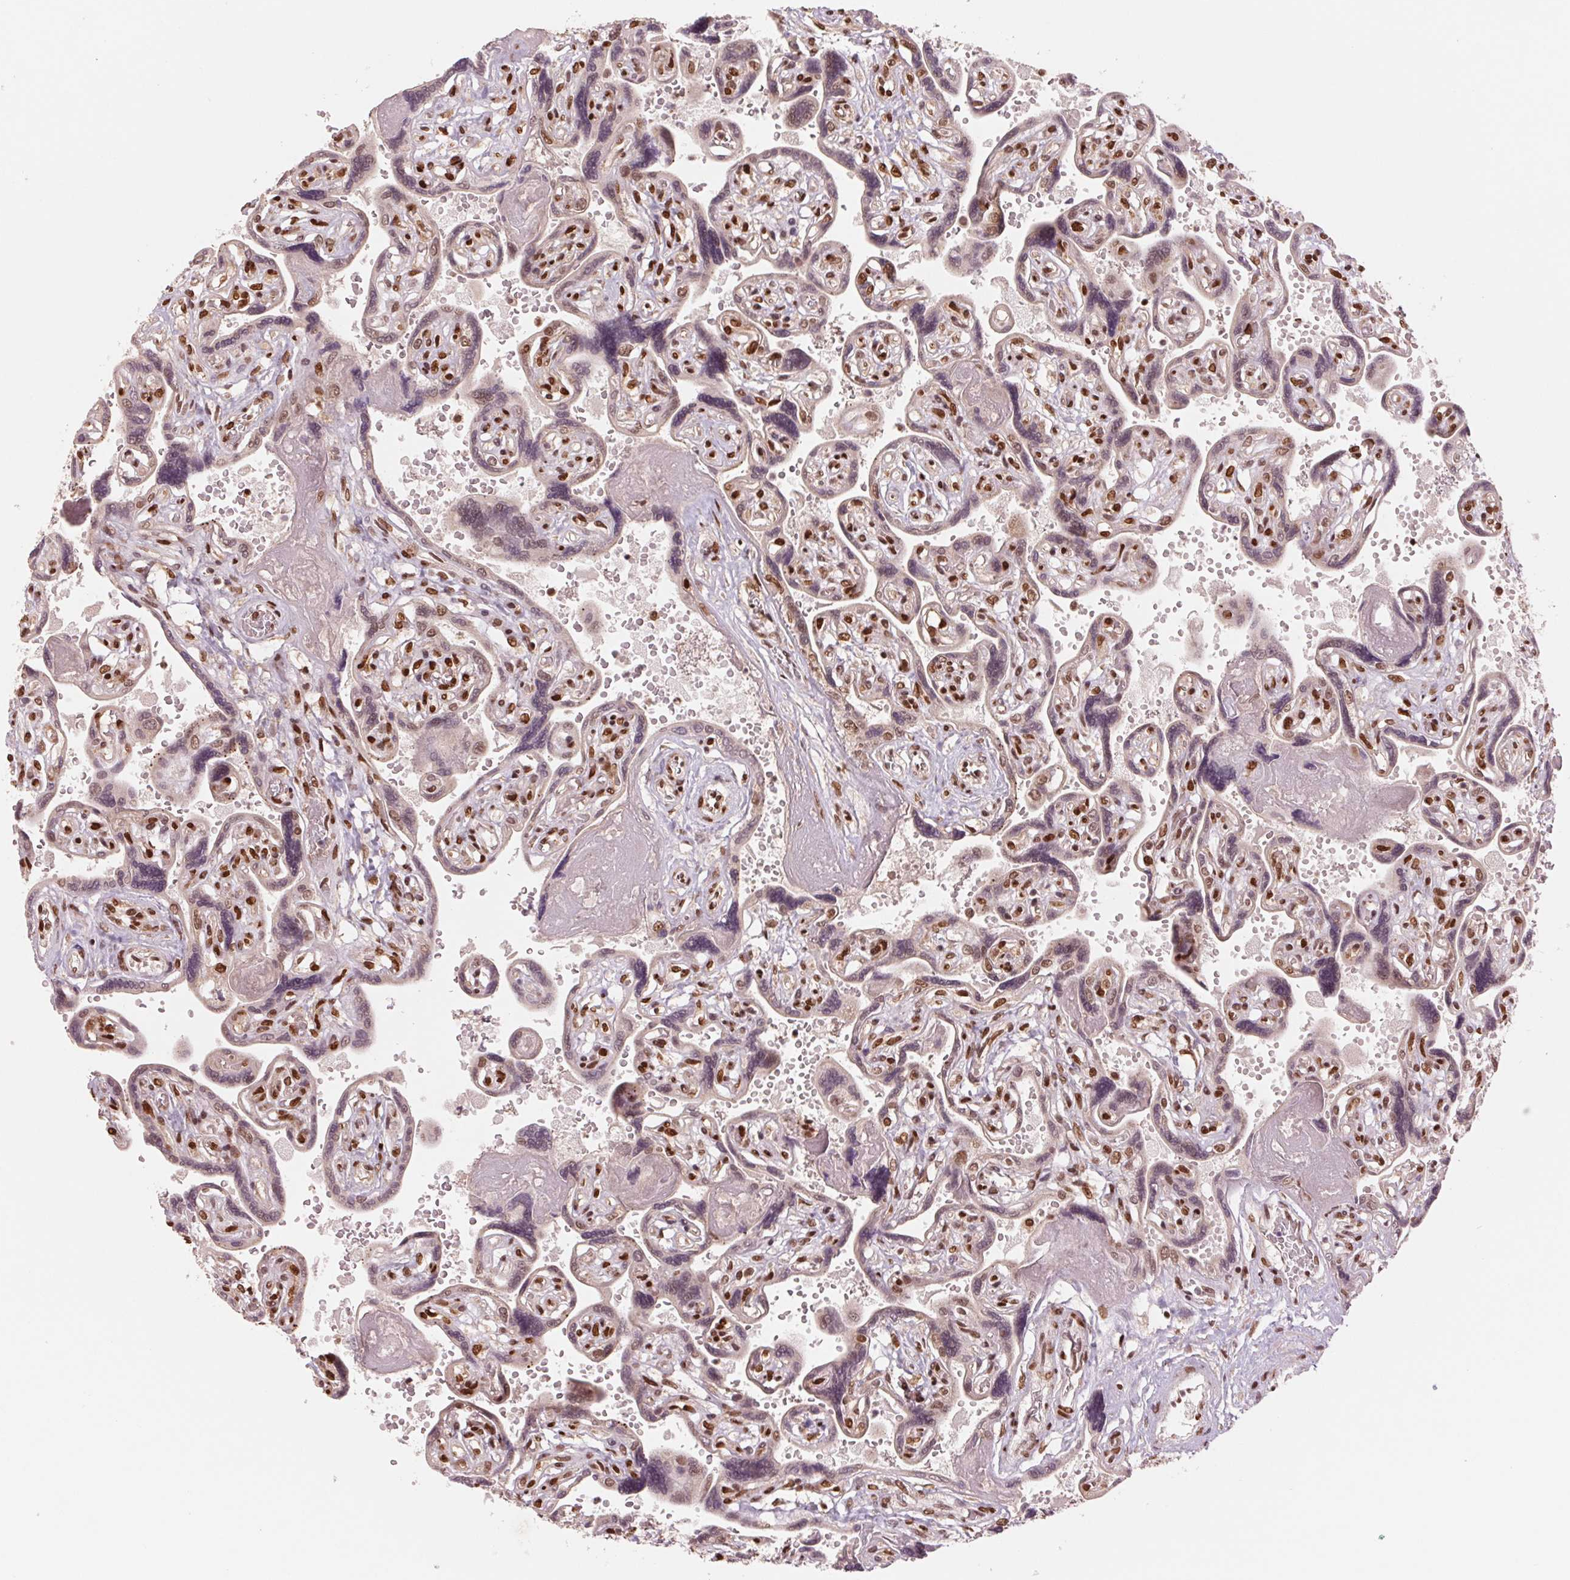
{"staining": {"intensity": "strong", "quantity": ">75%", "location": "nuclear"}, "tissue": "placenta", "cell_type": "Decidual cells", "image_type": "normal", "snomed": [{"axis": "morphology", "description": "Normal tissue, NOS"}, {"axis": "topography", "description": "Placenta"}], "caption": "A micrograph of placenta stained for a protein displays strong nuclear brown staining in decidual cells. (DAB IHC with brightfield microscopy, high magnification).", "gene": "TTLL9", "patient": {"sex": "female", "age": 32}}